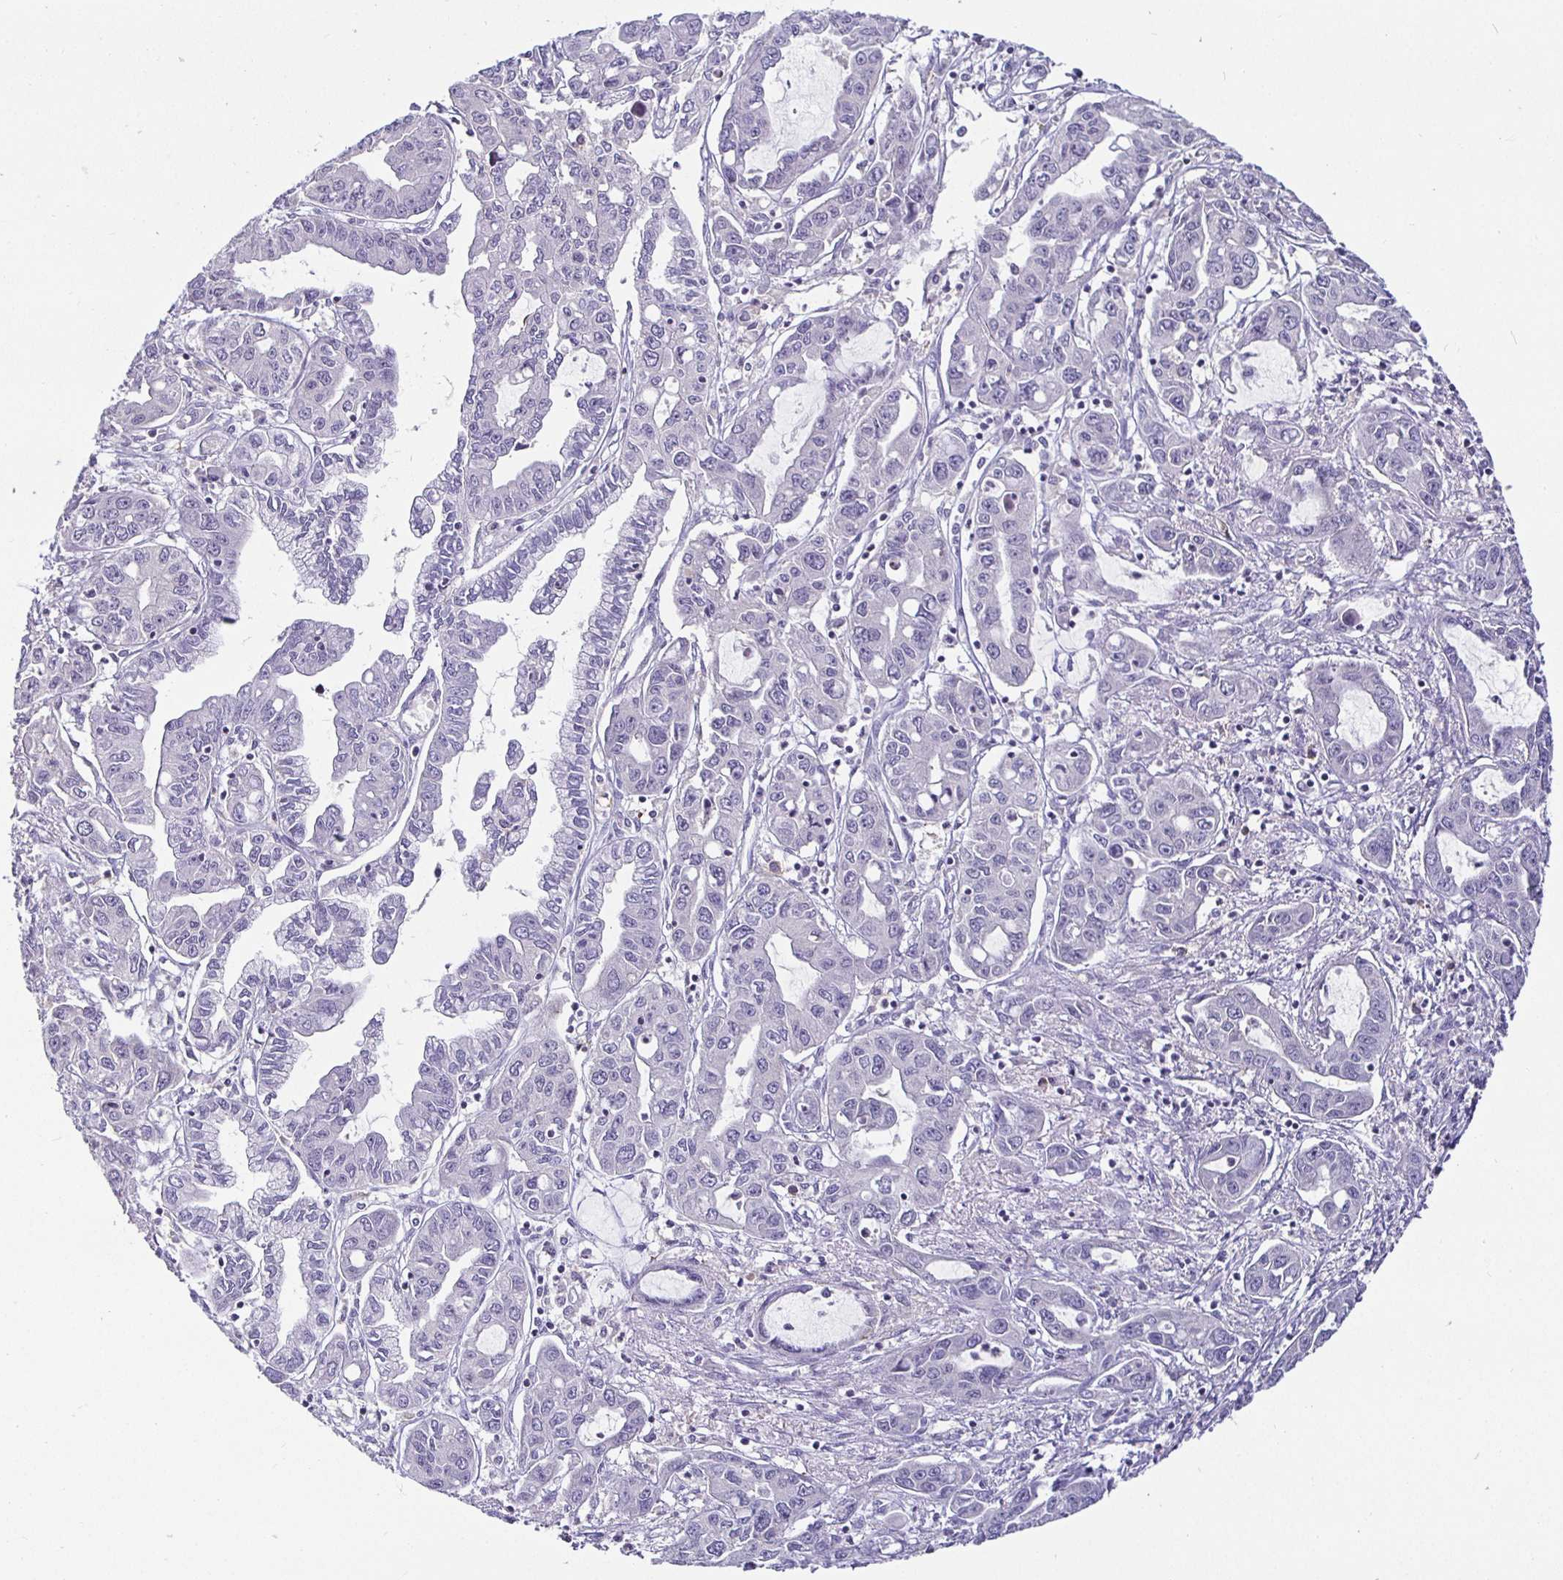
{"staining": {"intensity": "negative", "quantity": "none", "location": "none"}, "tissue": "liver cancer", "cell_type": "Tumor cells", "image_type": "cancer", "snomed": [{"axis": "morphology", "description": "Cholangiocarcinoma"}, {"axis": "topography", "description": "Liver"}], "caption": "IHC image of neoplastic tissue: liver cancer (cholangiocarcinoma) stained with DAB shows no significant protein staining in tumor cells. (Stains: DAB immunohistochemistry with hematoxylin counter stain, Microscopy: brightfield microscopy at high magnification).", "gene": "SIRPA", "patient": {"sex": "male", "age": 58}}